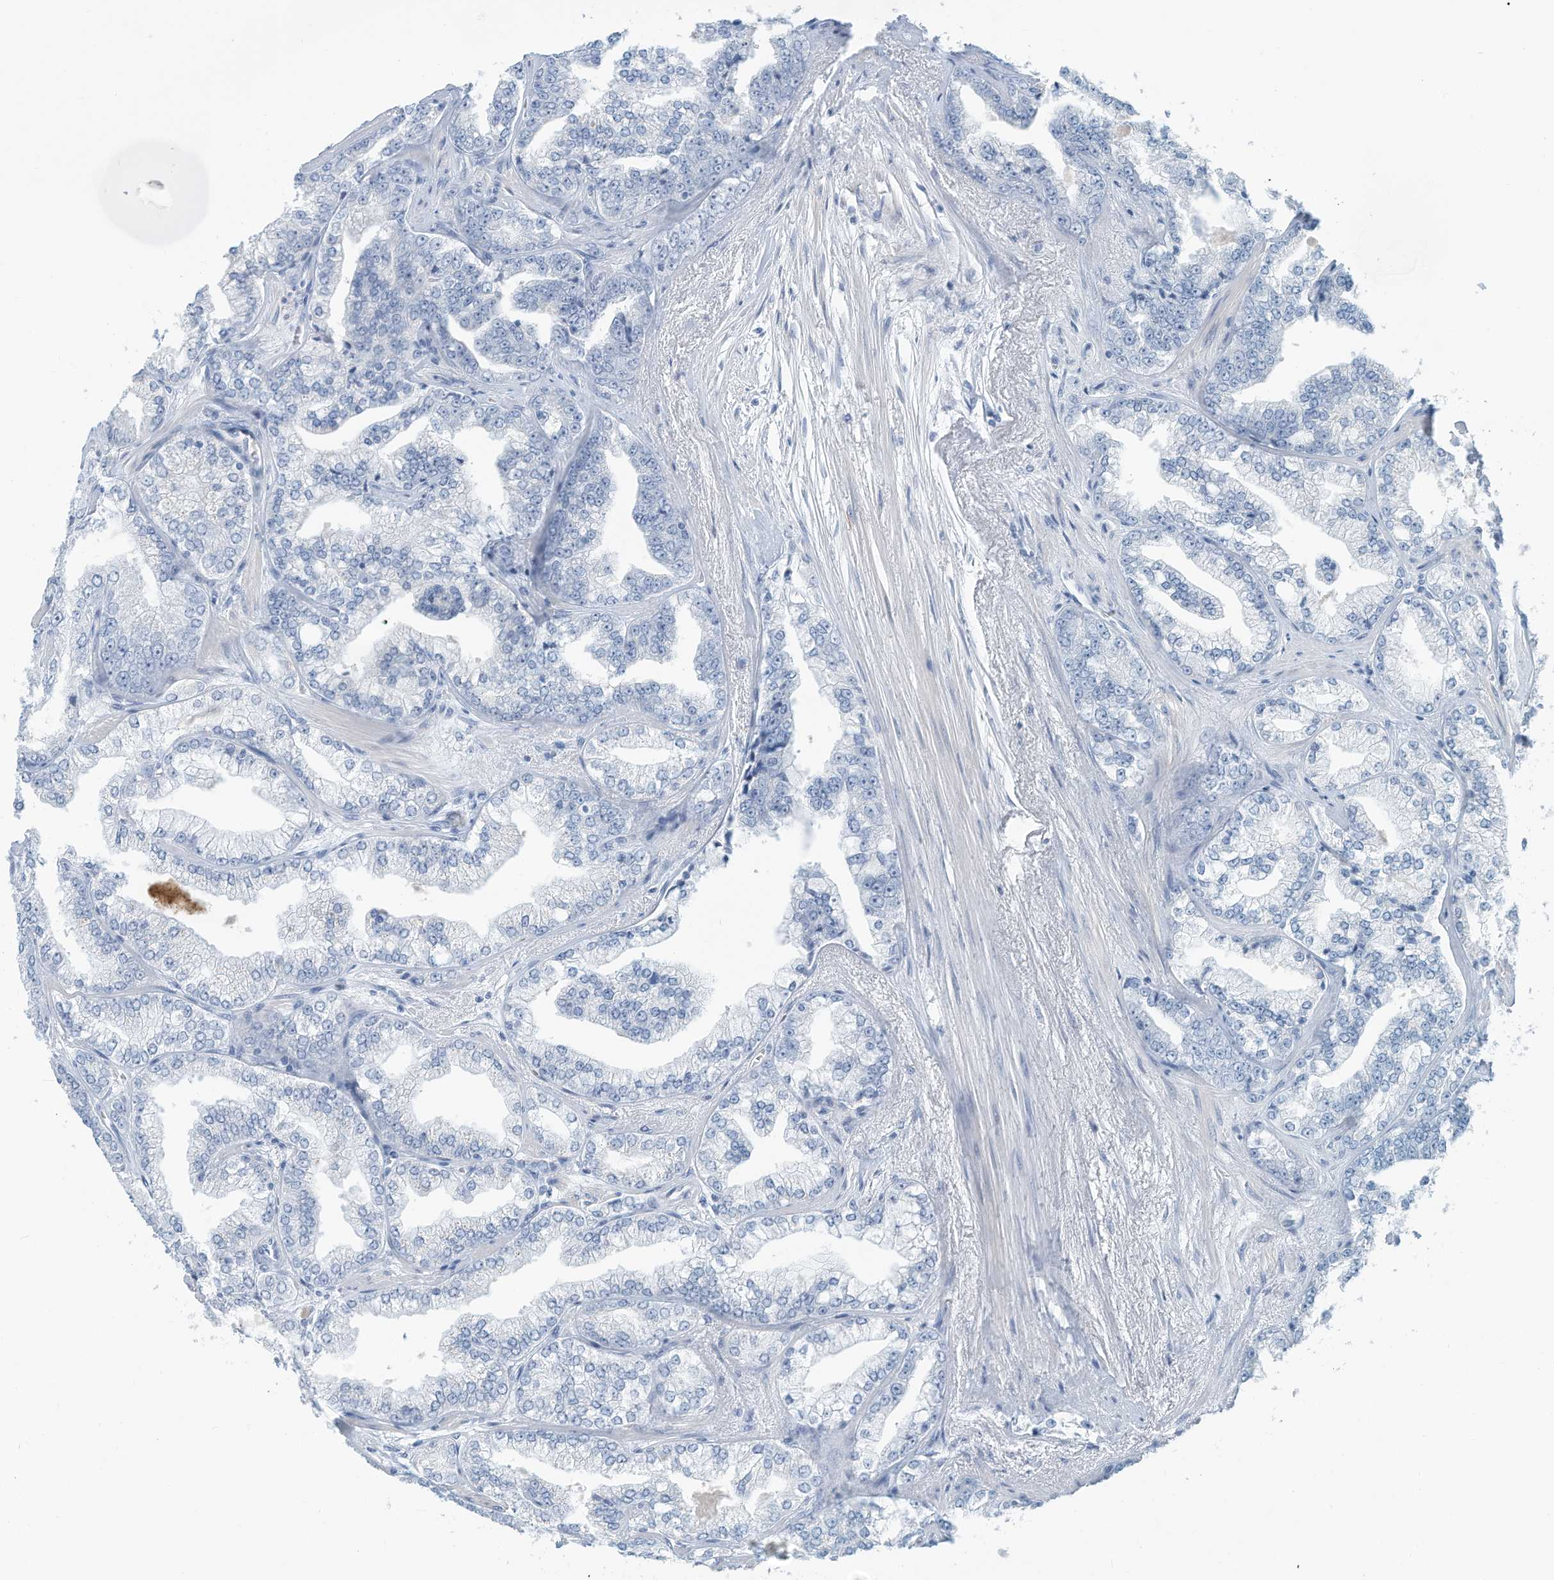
{"staining": {"intensity": "negative", "quantity": "none", "location": "none"}, "tissue": "prostate cancer", "cell_type": "Tumor cells", "image_type": "cancer", "snomed": [{"axis": "morphology", "description": "Adenocarcinoma, High grade"}, {"axis": "topography", "description": "Prostate"}], "caption": "This is a histopathology image of IHC staining of prostate high-grade adenocarcinoma, which shows no staining in tumor cells.", "gene": "ERI2", "patient": {"sex": "male", "age": 71}}